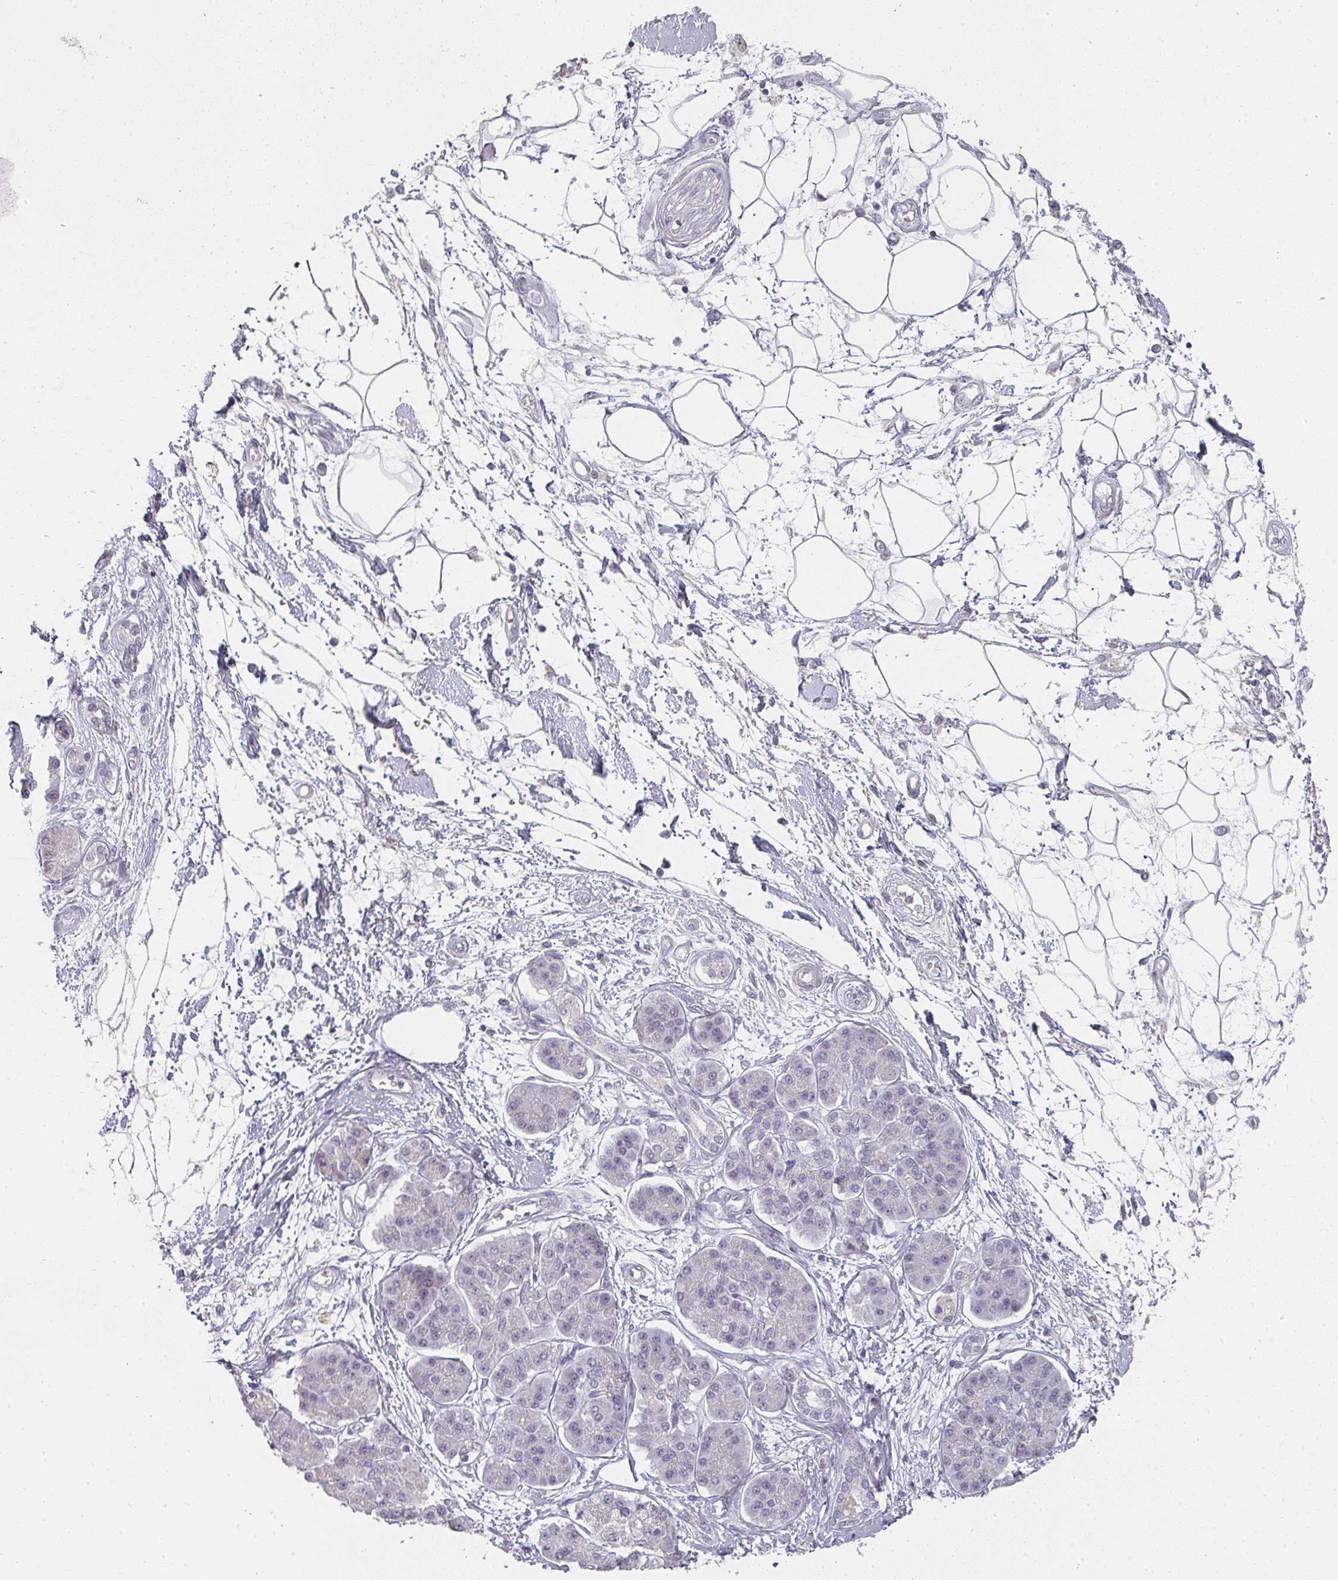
{"staining": {"intensity": "weak", "quantity": "<25%", "location": "cytoplasmic/membranous"}, "tissue": "pancreatic cancer", "cell_type": "Tumor cells", "image_type": "cancer", "snomed": [{"axis": "morphology", "description": "Adenocarcinoma, NOS"}, {"axis": "topography", "description": "Pancreas"}], "caption": "IHC micrograph of neoplastic tissue: pancreatic adenocarcinoma stained with DAB reveals no significant protein positivity in tumor cells.", "gene": "SHISA2", "patient": {"sex": "female", "age": 73}}